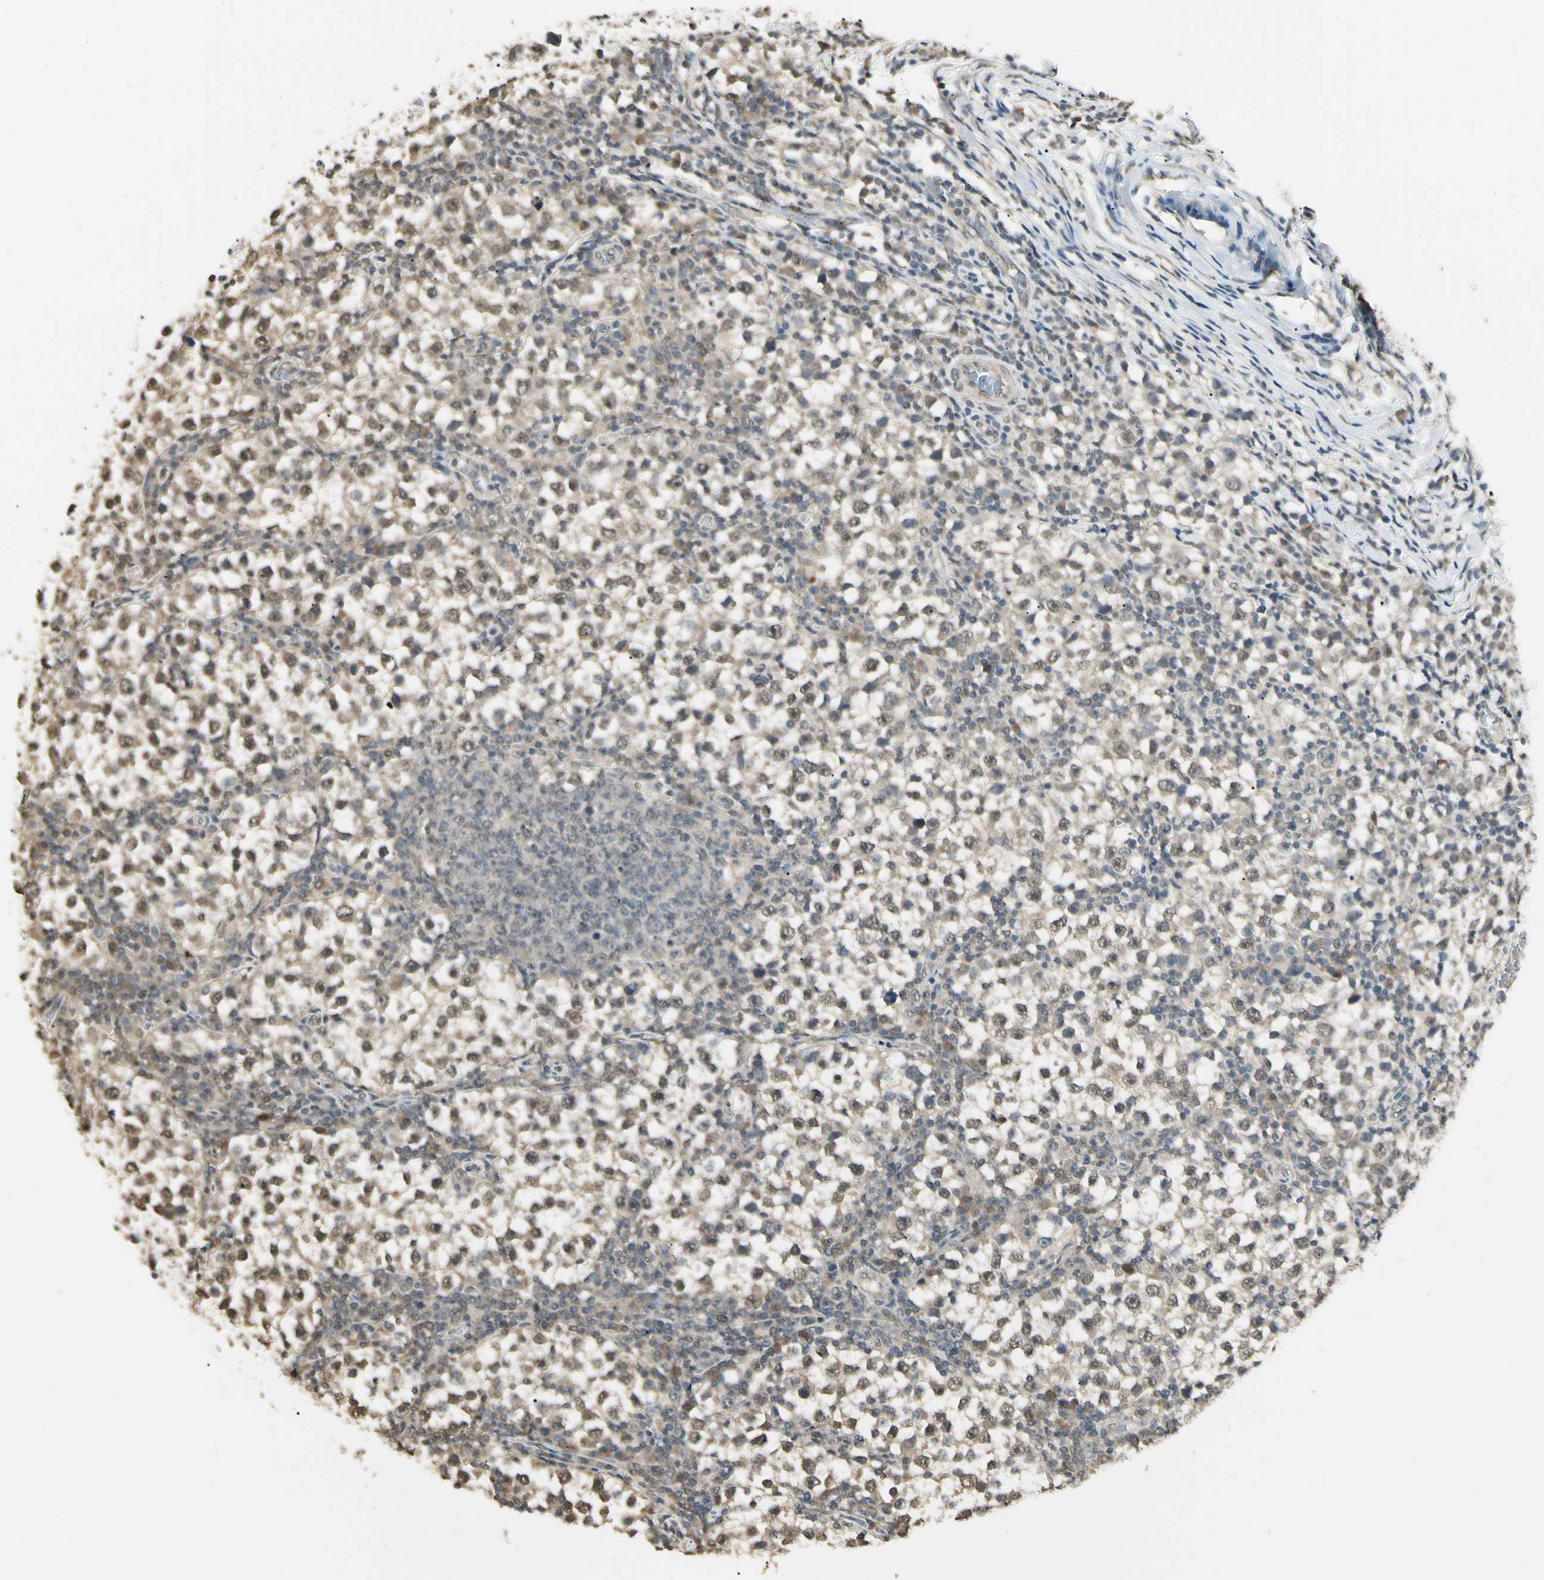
{"staining": {"intensity": "weak", "quantity": ">75%", "location": "cytoplasmic/membranous"}, "tissue": "testis cancer", "cell_type": "Tumor cells", "image_type": "cancer", "snomed": [{"axis": "morphology", "description": "Seminoma, NOS"}, {"axis": "topography", "description": "Testis"}], "caption": "DAB (3,3'-diaminobenzidine) immunohistochemical staining of testis cancer reveals weak cytoplasmic/membranous protein staining in about >75% of tumor cells.", "gene": "SGCA", "patient": {"sex": "male", "age": 65}}